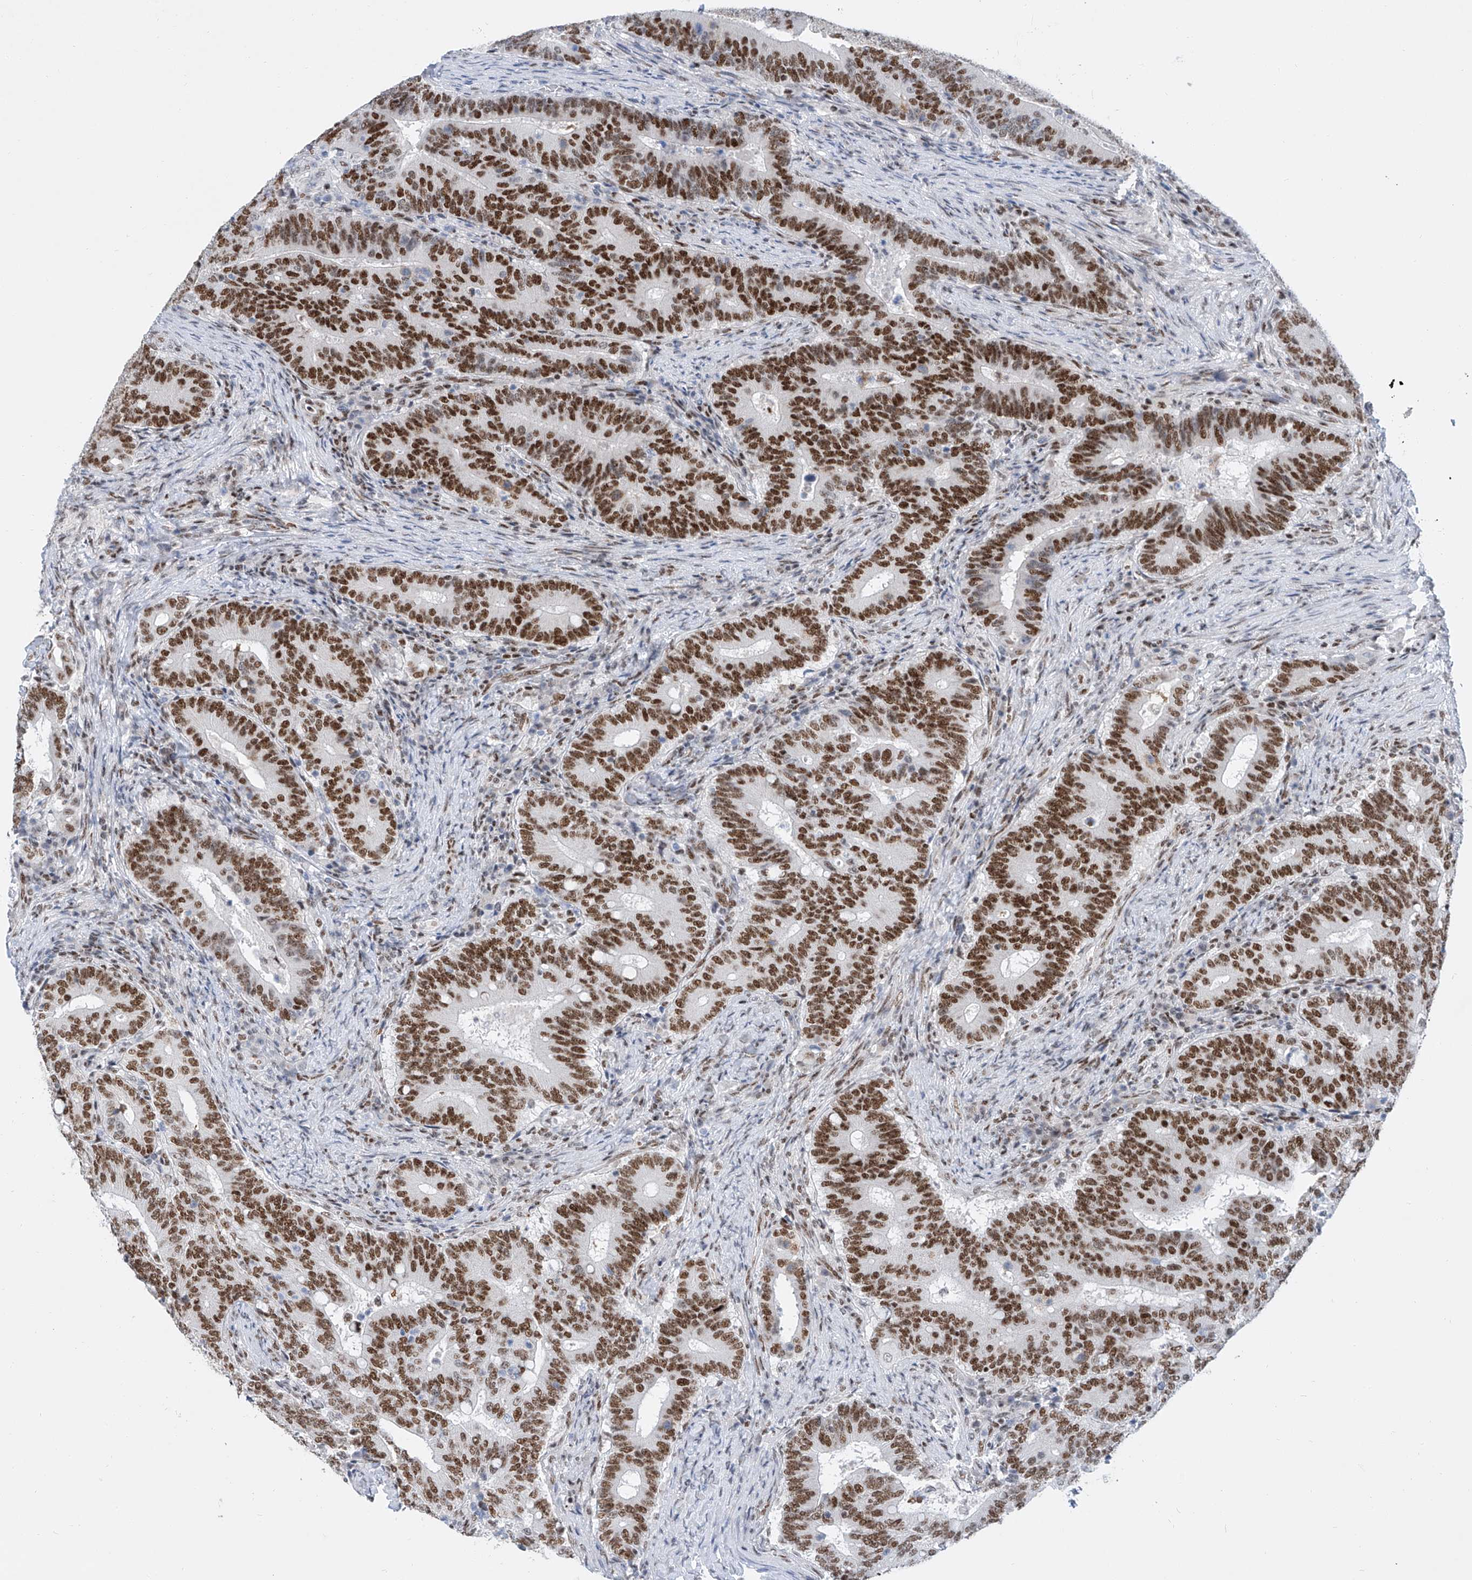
{"staining": {"intensity": "strong", "quantity": ">75%", "location": "nuclear"}, "tissue": "colorectal cancer", "cell_type": "Tumor cells", "image_type": "cancer", "snomed": [{"axis": "morphology", "description": "Adenocarcinoma, NOS"}, {"axis": "topography", "description": "Colon"}], "caption": "This is an image of immunohistochemistry staining of colorectal adenocarcinoma, which shows strong staining in the nuclear of tumor cells.", "gene": "TAF4", "patient": {"sex": "female", "age": 66}}